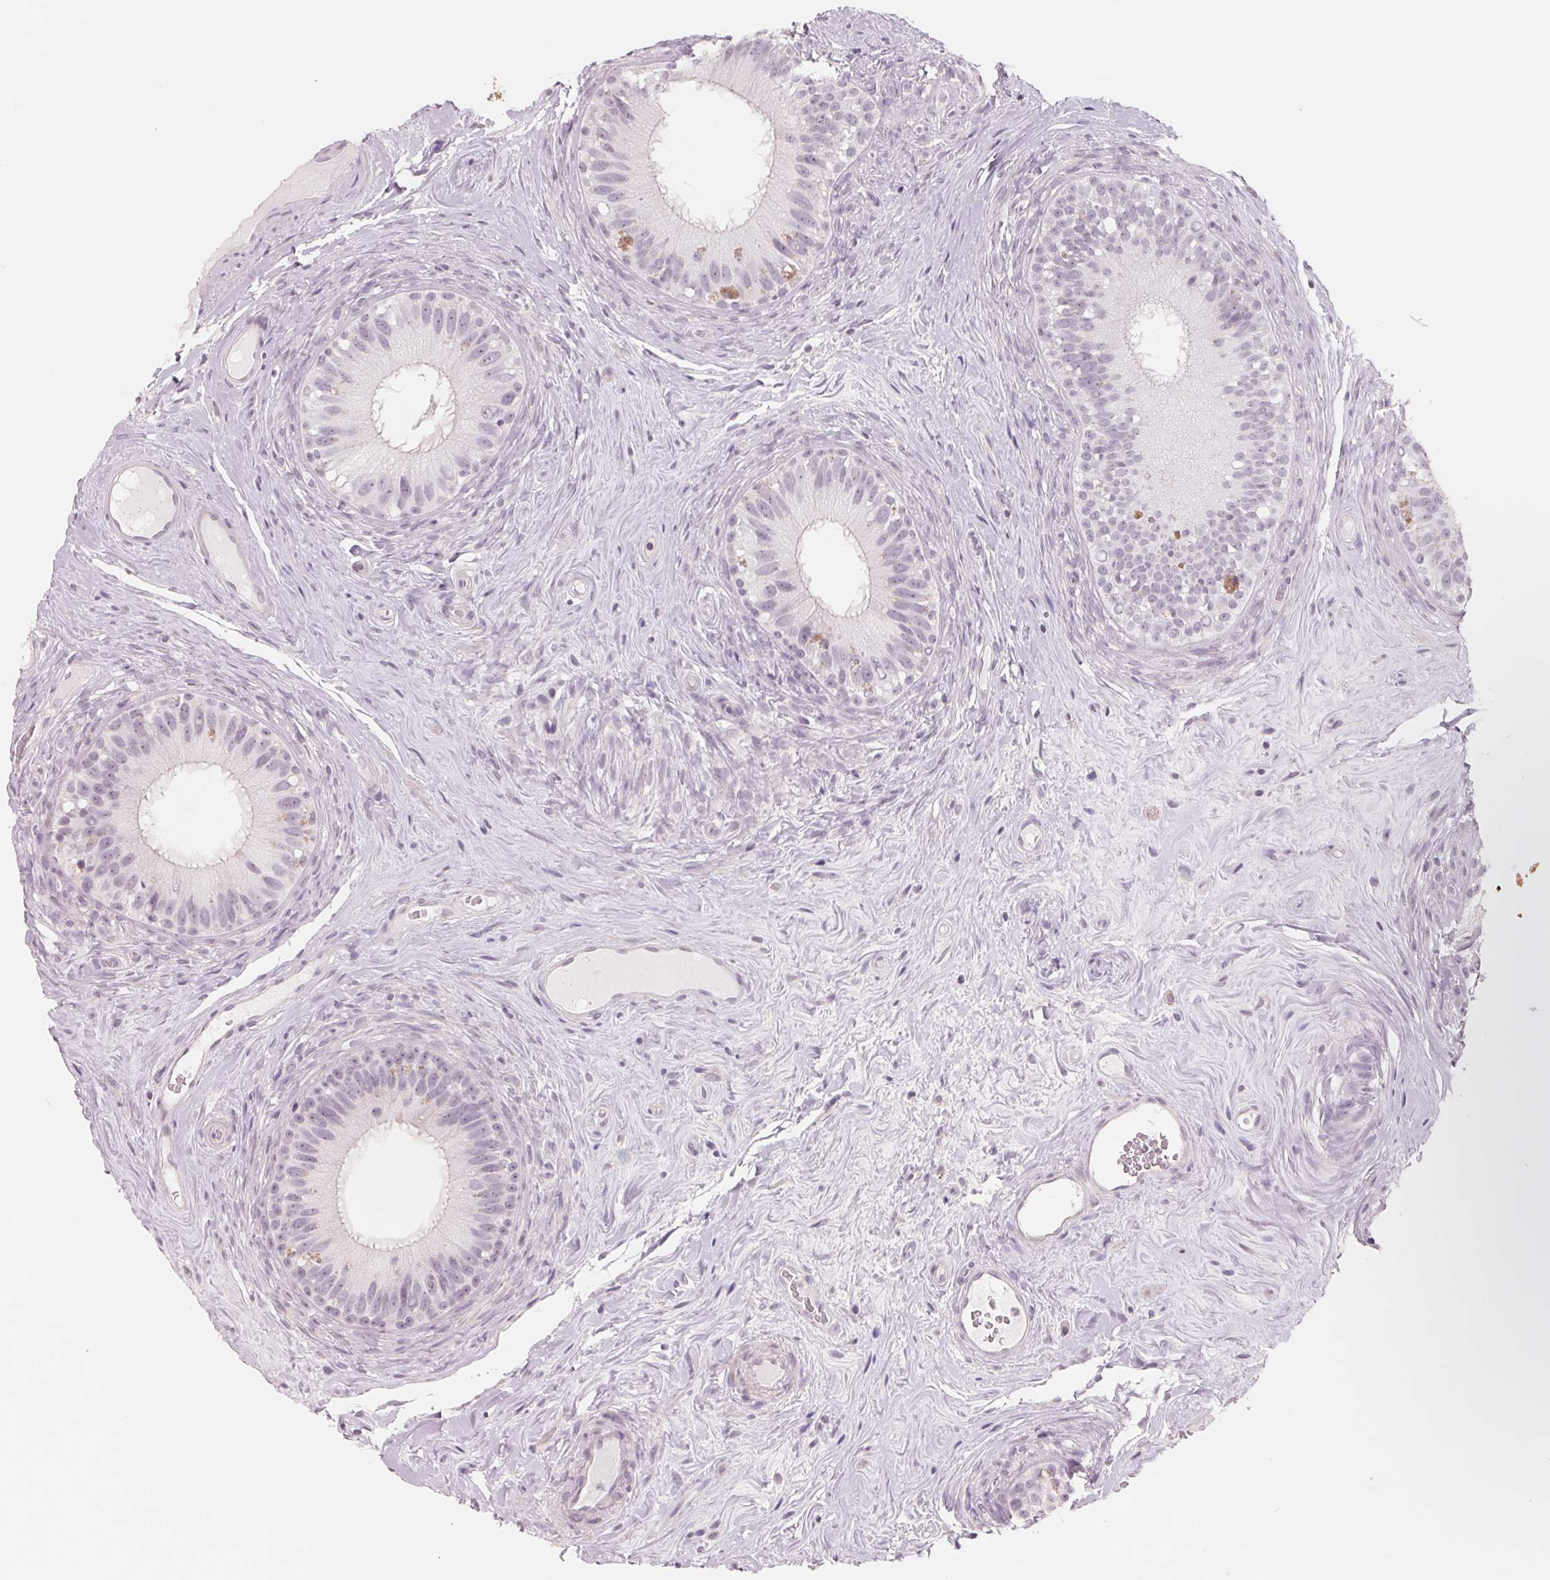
{"staining": {"intensity": "negative", "quantity": "none", "location": "none"}, "tissue": "epididymis", "cell_type": "Glandular cells", "image_type": "normal", "snomed": [{"axis": "morphology", "description": "Normal tissue, NOS"}, {"axis": "topography", "description": "Epididymis"}], "caption": "The photomicrograph displays no significant staining in glandular cells of epididymis.", "gene": "FTCD", "patient": {"sex": "male", "age": 59}}